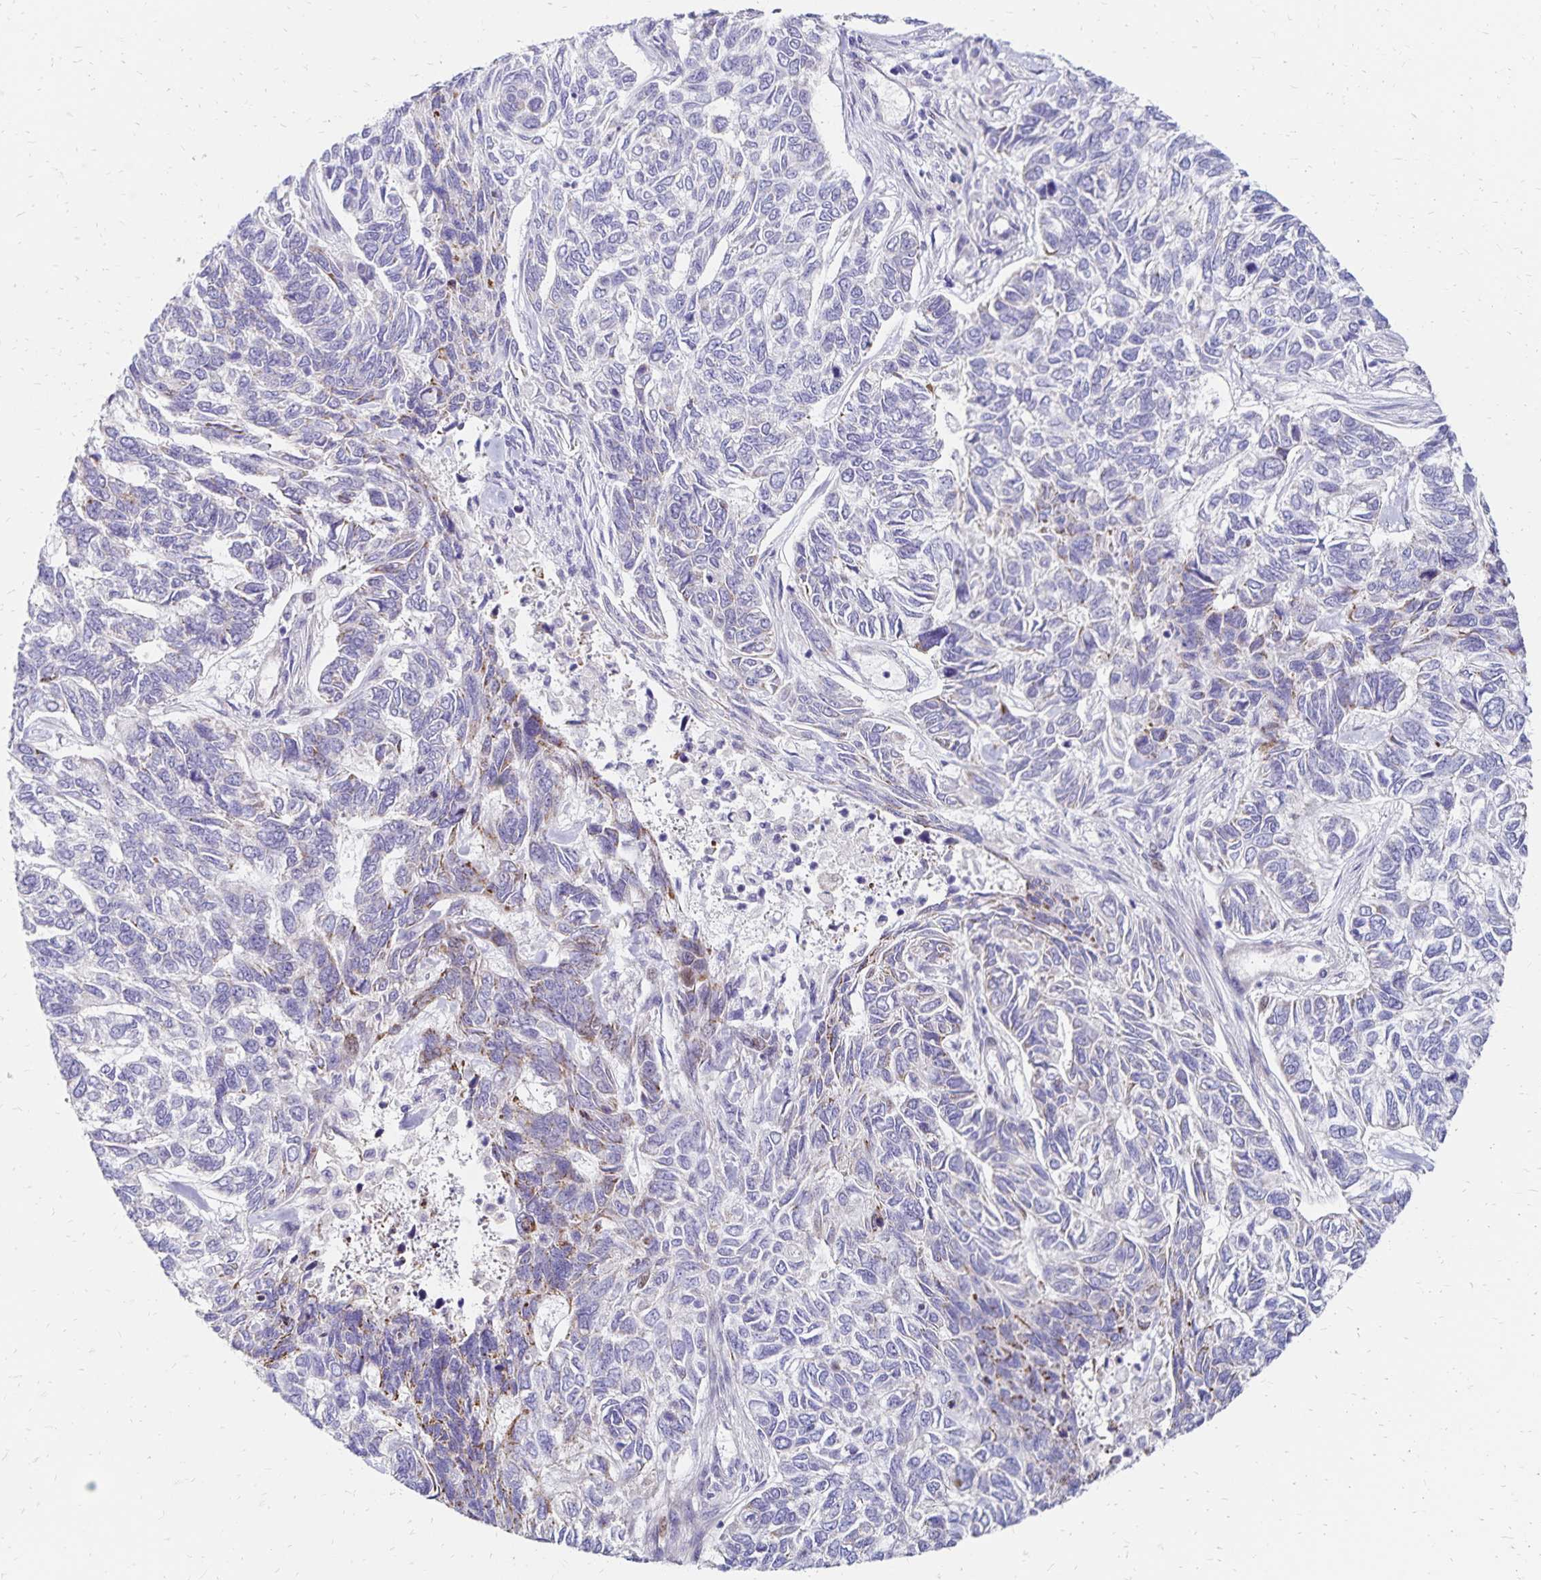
{"staining": {"intensity": "negative", "quantity": "none", "location": "none"}, "tissue": "skin cancer", "cell_type": "Tumor cells", "image_type": "cancer", "snomed": [{"axis": "morphology", "description": "Basal cell carcinoma"}, {"axis": "topography", "description": "Skin"}], "caption": "This micrograph is of skin cancer stained with IHC to label a protein in brown with the nuclei are counter-stained blue. There is no staining in tumor cells.", "gene": "NECAP1", "patient": {"sex": "female", "age": 65}}